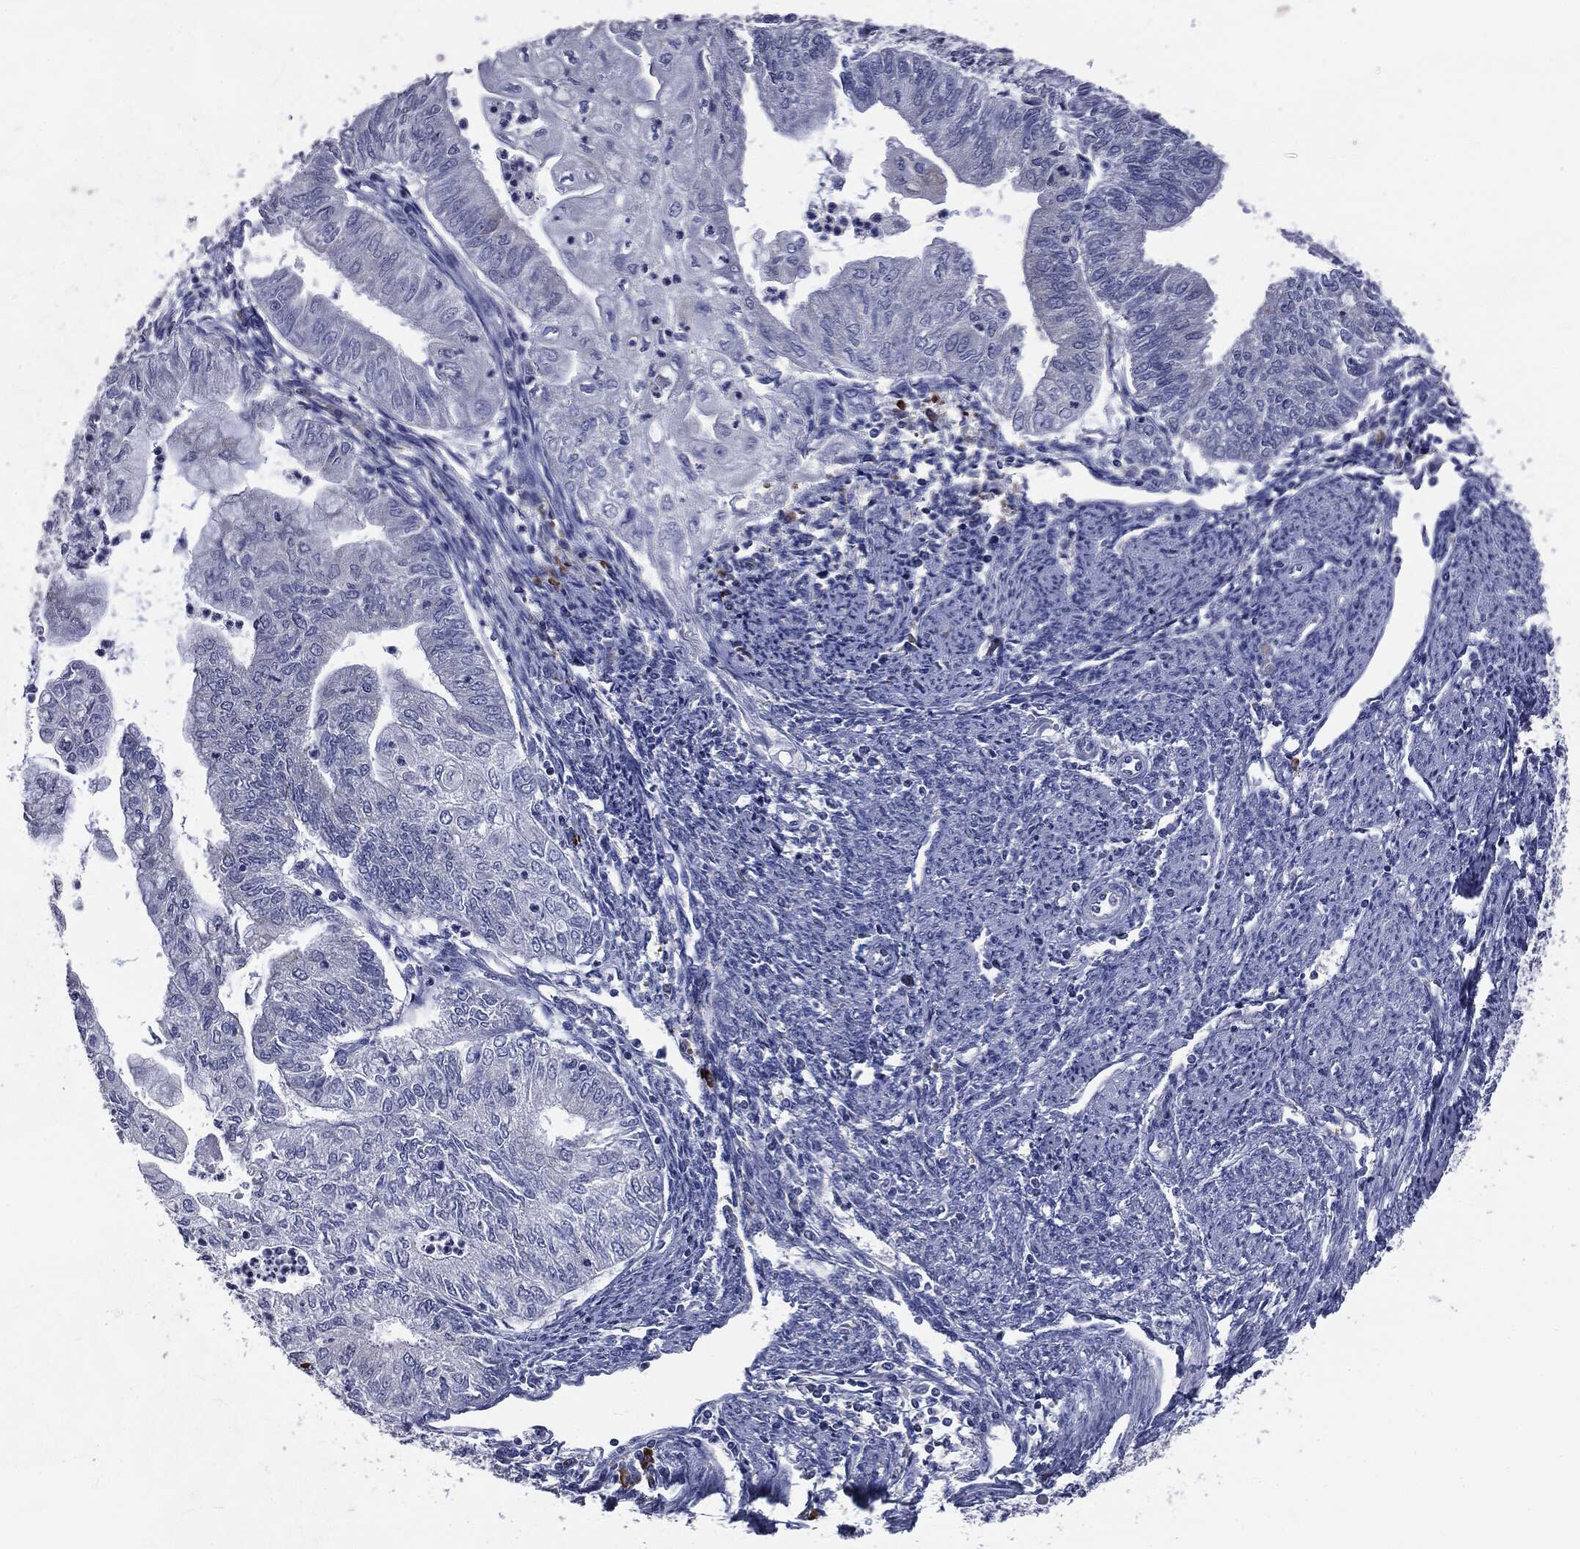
{"staining": {"intensity": "negative", "quantity": "none", "location": "none"}, "tissue": "endometrial cancer", "cell_type": "Tumor cells", "image_type": "cancer", "snomed": [{"axis": "morphology", "description": "Adenocarcinoma, NOS"}, {"axis": "topography", "description": "Endometrium"}], "caption": "Immunohistochemistry micrograph of neoplastic tissue: human endometrial cancer stained with DAB displays no significant protein staining in tumor cells.", "gene": "PTGS2", "patient": {"sex": "female", "age": 59}}